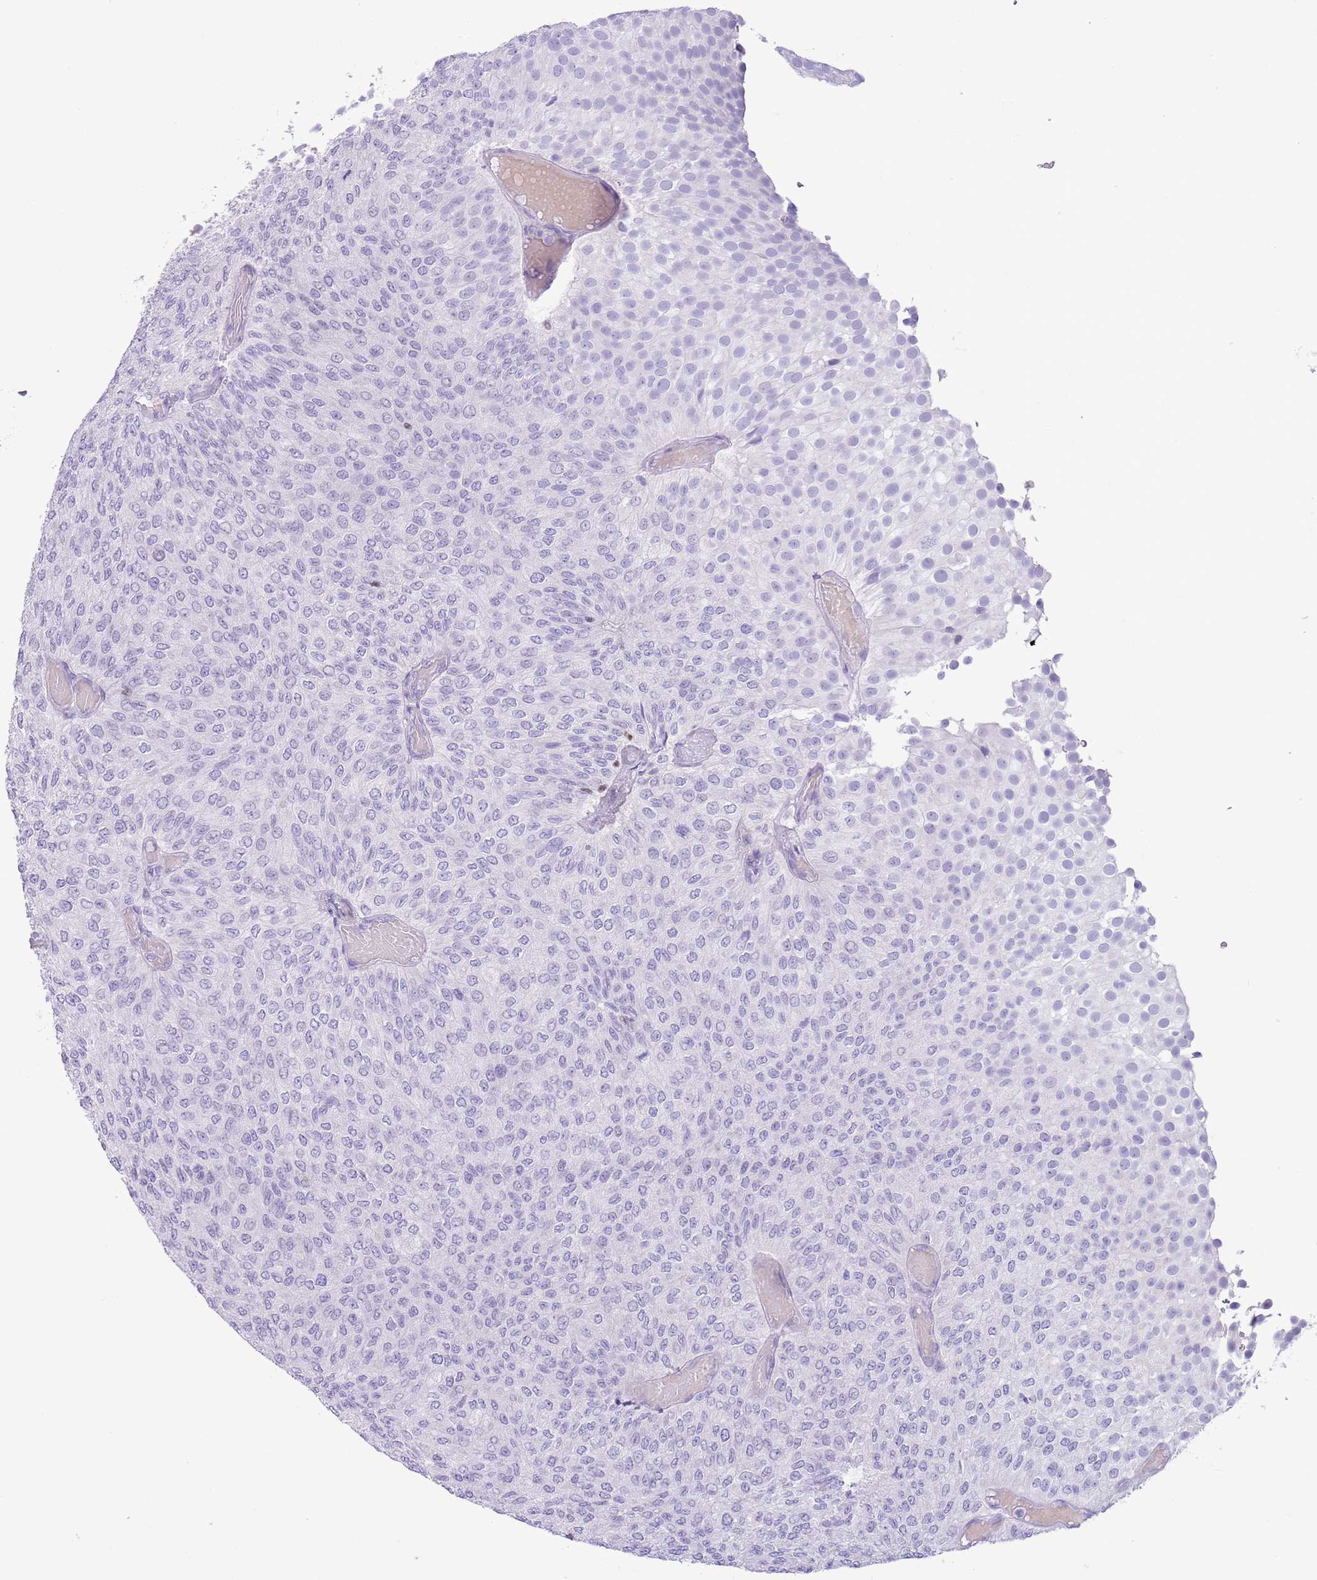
{"staining": {"intensity": "negative", "quantity": "none", "location": "none"}, "tissue": "urothelial cancer", "cell_type": "Tumor cells", "image_type": "cancer", "snomed": [{"axis": "morphology", "description": "Urothelial carcinoma, Low grade"}, {"axis": "topography", "description": "Urinary bladder"}], "caption": "Urothelial cancer was stained to show a protein in brown. There is no significant expression in tumor cells.", "gene": "SLC7A14", "patient": {"sex": "male", "age": 78}}